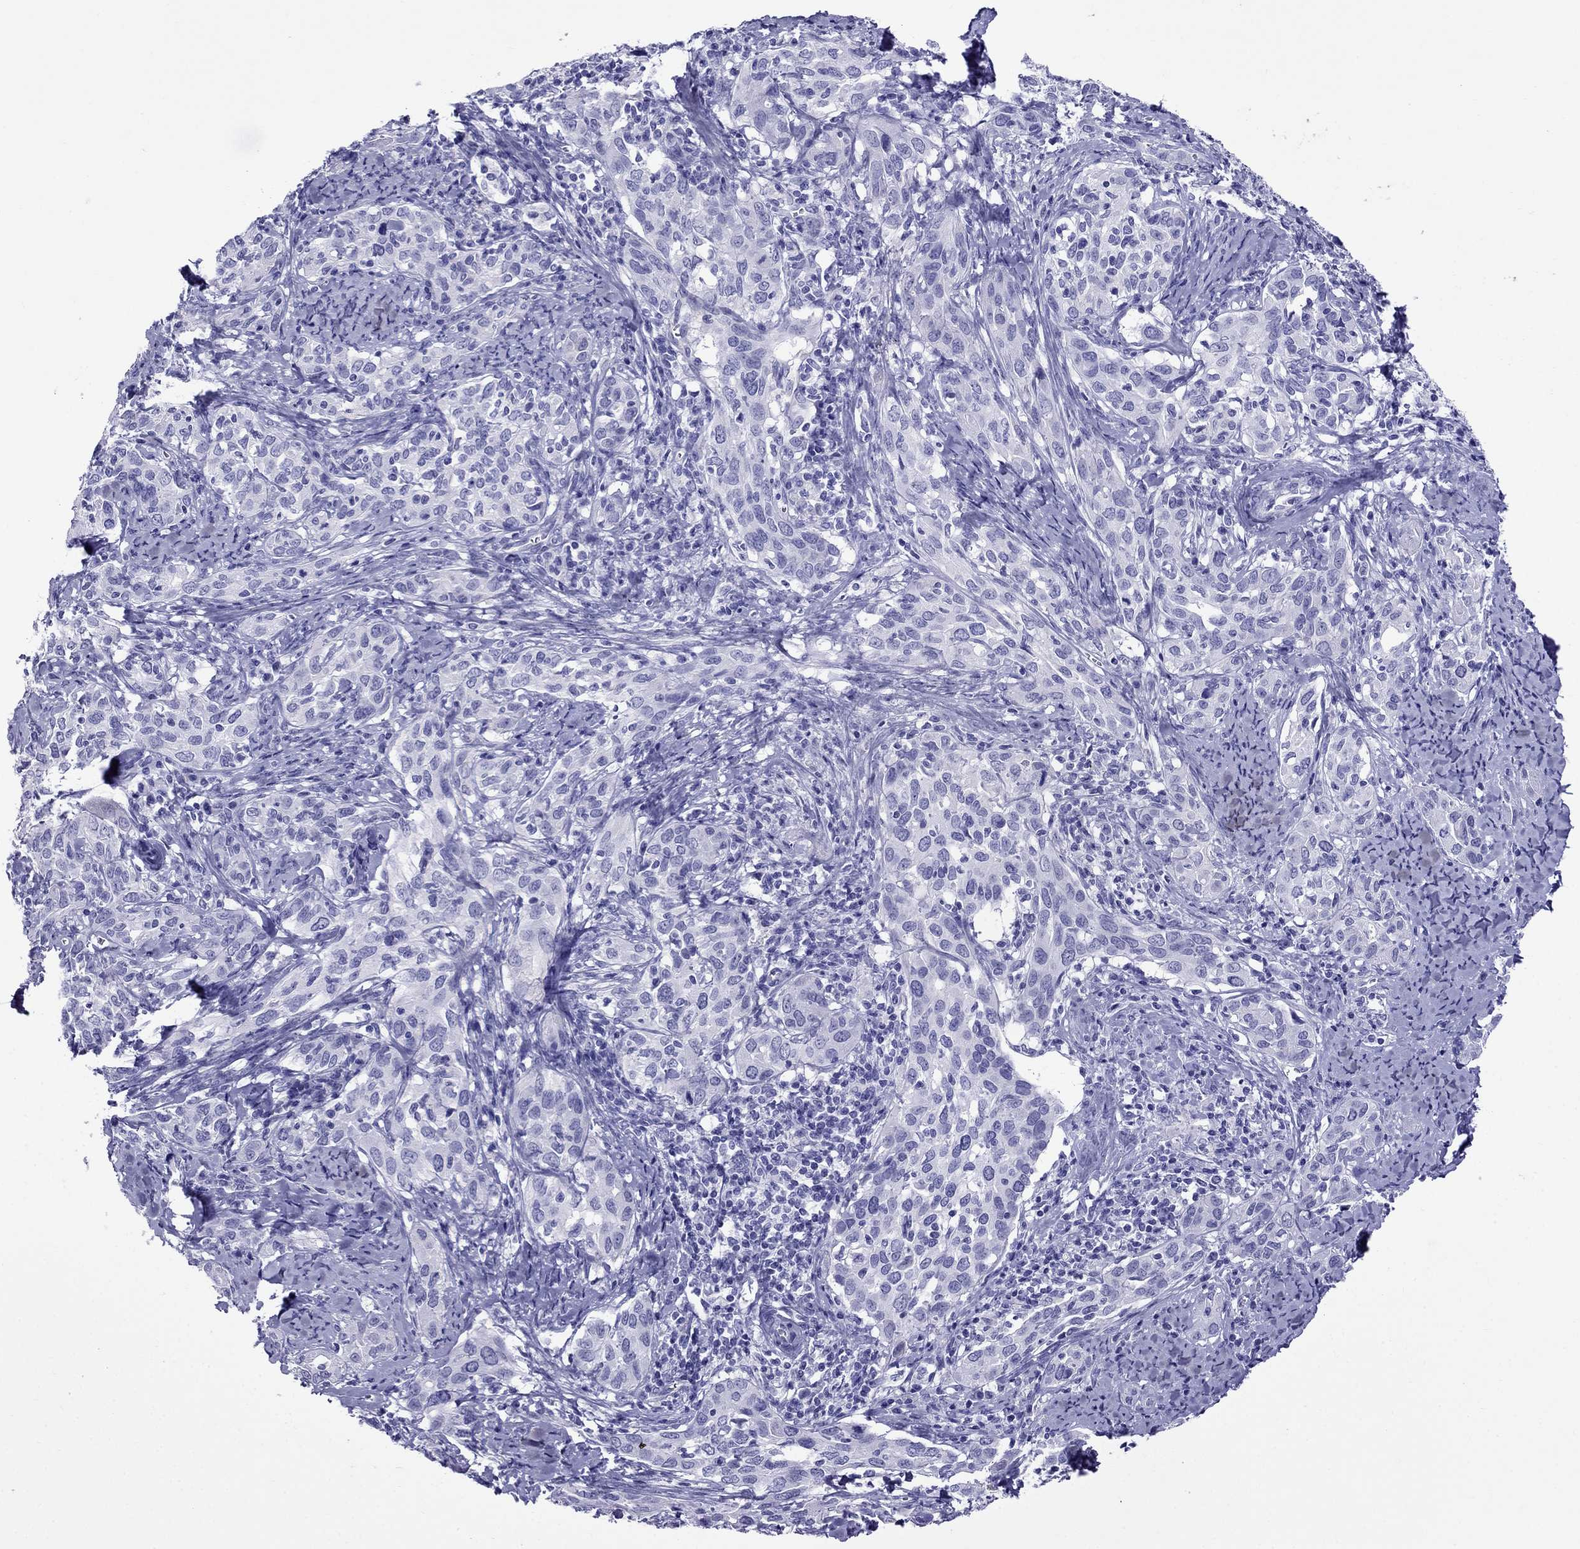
{"staining": {"intensity": "negative", "quantity": "none", "location": "none"}, "tissue": "cervical cancer", "cell_type": "Tumor cells", "image_type": "cancer", "snomed": [{"axis": "morphology", "description": "Squamous cell carcinoma, NOS"}, {"axis": "topography", "description": "Cervix"}], "caption": "This is an immunohistochemistry image of human cervical cancer. There is no positivity in tumor cells.", "gene": "CRYBA1", "patient": {"sex": "female", "age": 51}}